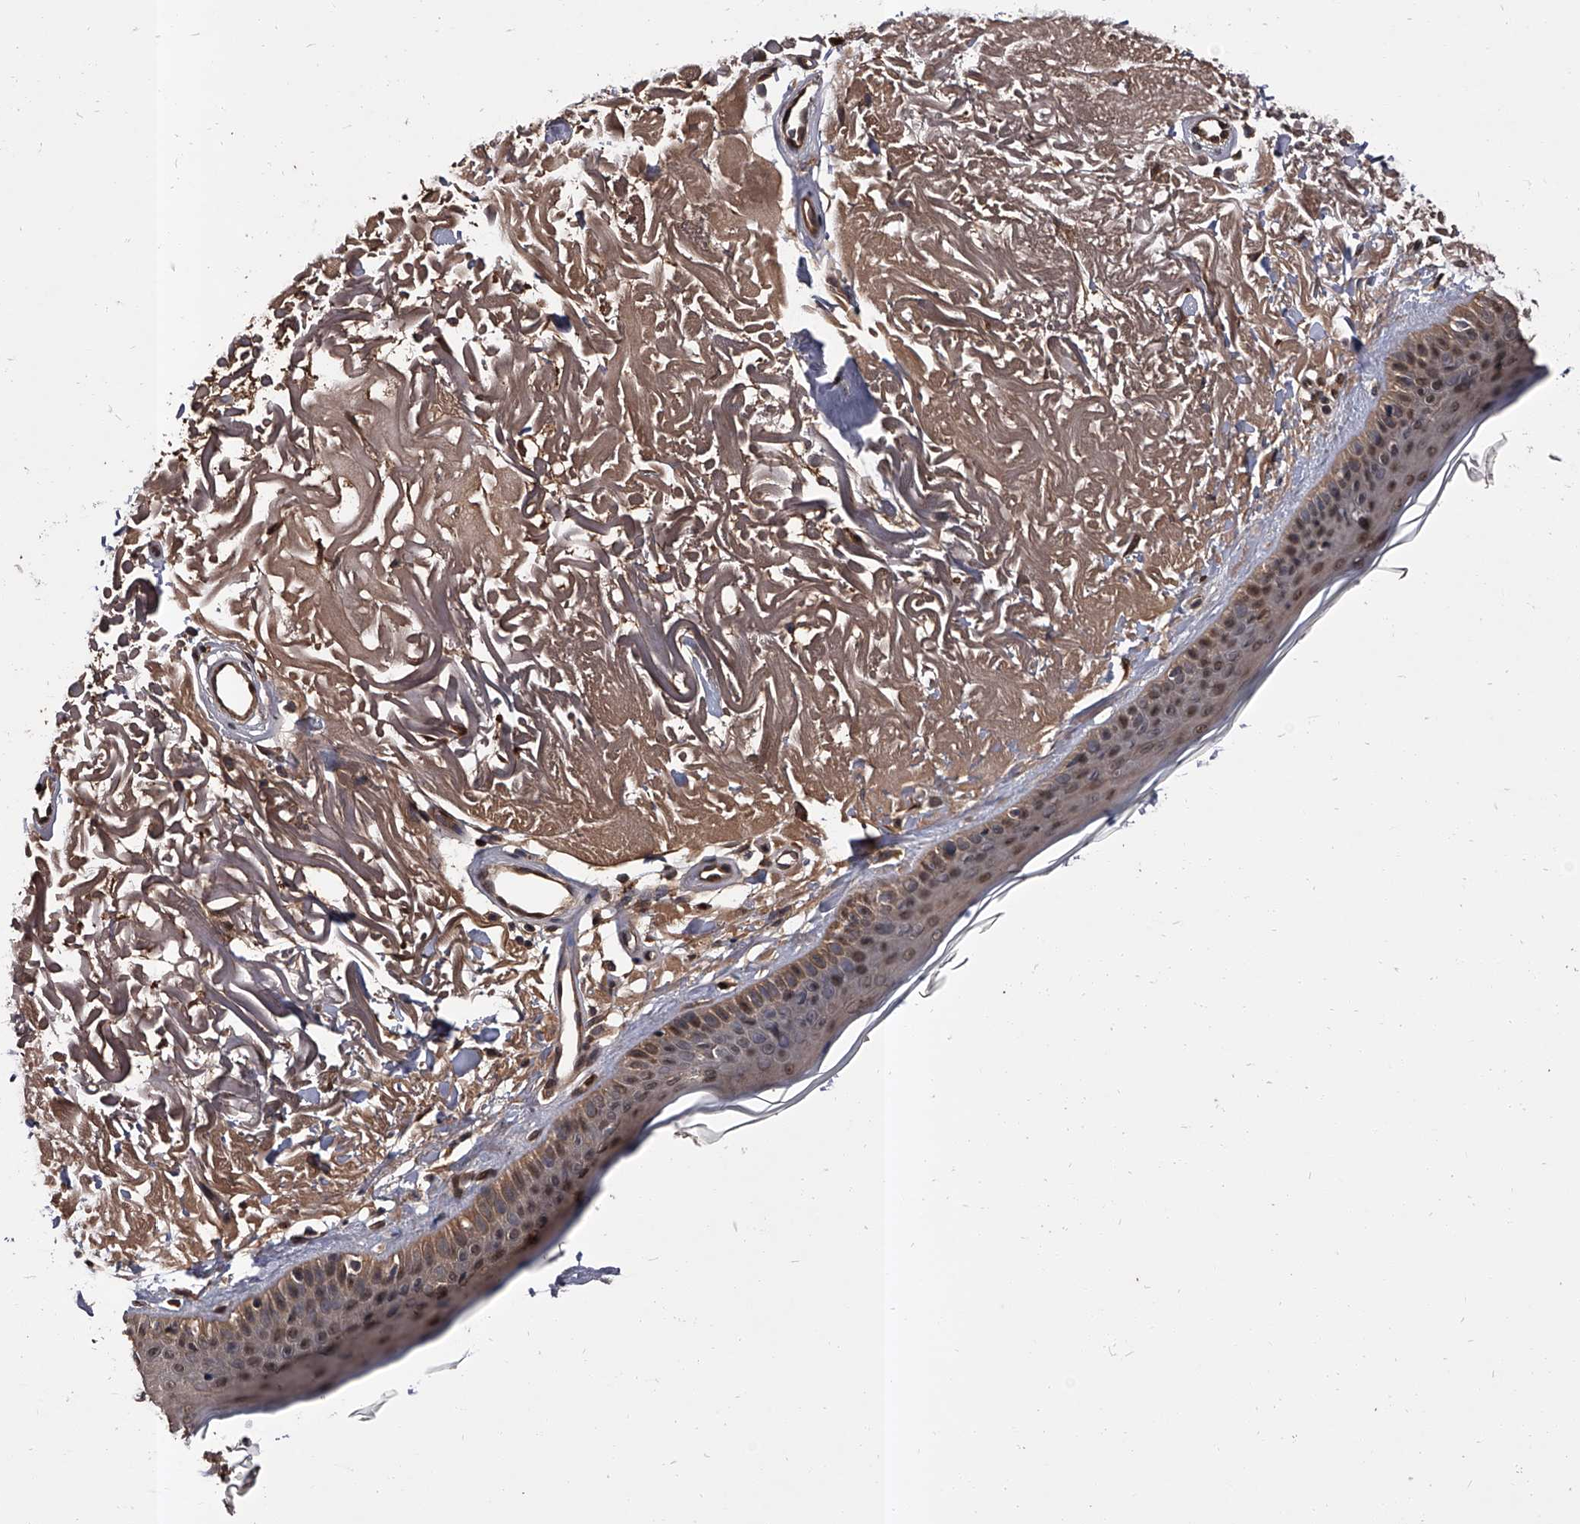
{"staining": {"intensity": "moderate", "quantity": "25%-75%", "location": "cytoplasmic/membranous"}, "tissue": "skin", "cell_type": "Fibroblasts", "image_type": "normal", "snomed": [{"axis": "morphology", "description": "Normal tissue, NOS"}, {"axis": "topography", "description": "Skin"}, {"axis": "topography", "description": "Skeletal muscle"}], "caption": "An IHC photomicrograph of benign tissue is shown. Protein staining in brown labels moderate cytoplasmic/membranous positivity in skin within fibroblasts. The protein of interest is shown in brown color, while the nuclei are stained blue.", "gene": "SLC18B1", "patient": {"sex": "male", "age": 83}}